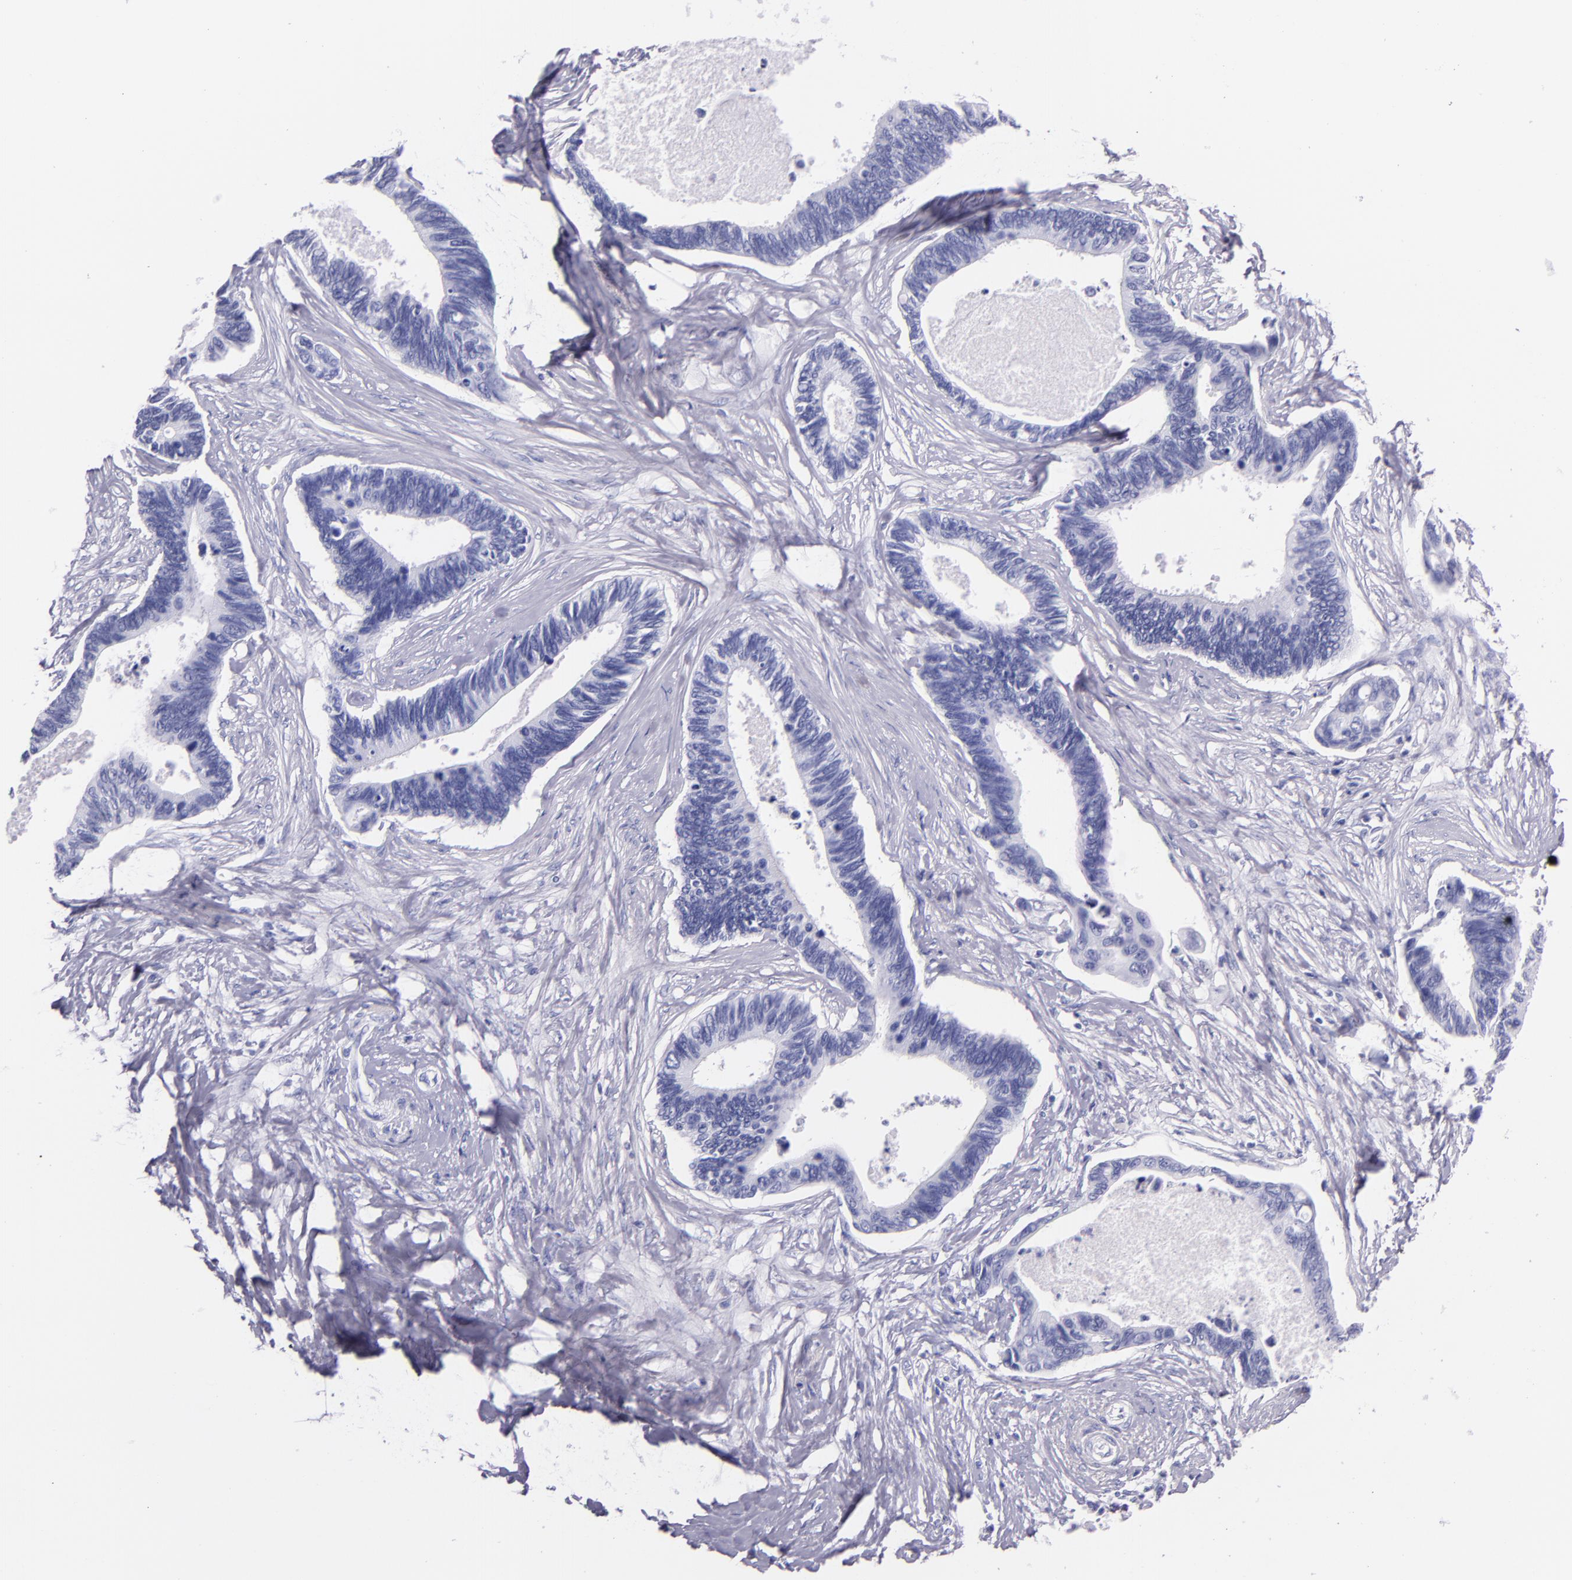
{"staining": {"intensity": "negative", "quantity": "none", "location": "none"}, "tissue": "pancreatic cancer", "cell_type": "Tumor cells", "image_type": "cancer", "snomed": [{"axis": "morphology", "description": "Adenocarcinoma, NOS"}, {"axis": "topography", "description": "Pancreas"}], "caption": "IHC of adenocarcinoma (pancreatic) reveals no expression in tumor cells. (DAB IHC with hematoxylin counter stain).", "gene": "SFTPA2", "patient": {"sex": "female", "age": 70}}